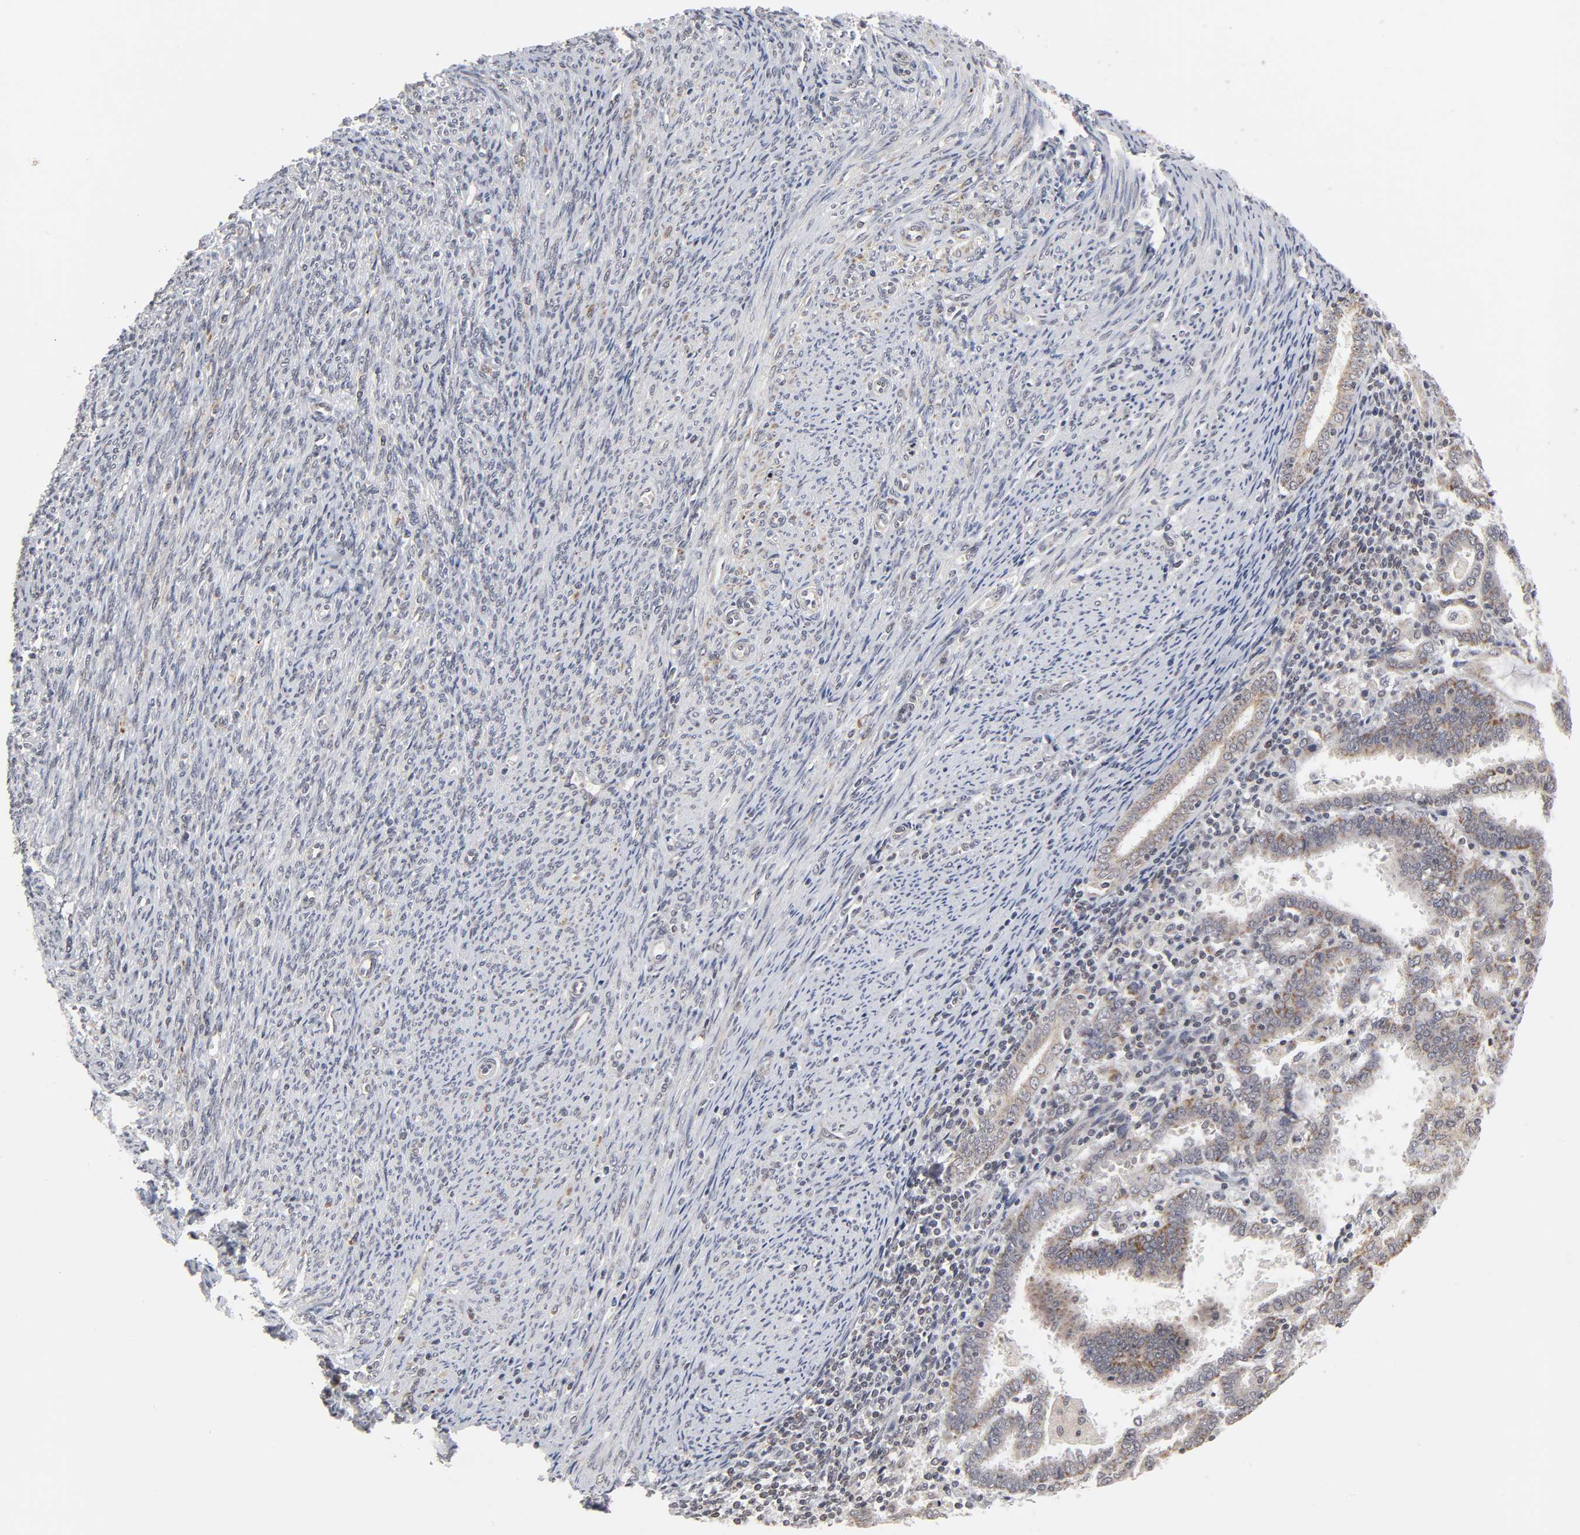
{"staining": {"intensity": "moderate", "quantity": ">75%", "location": "cytoplasmic/membranous"}, "tissue": "endometrial cancer", "cell_type": "Tumor cells", "image_type": "cancer", "snomed": [{"axis": "morphology", "description": "Adenocarcinoma, NOS"}, {"axis": "topography", "description": "Uterus"}], "caption": "Immunohistochemical staining of endometrial adenocarcinoma displays medium levels of moderate cytoplasmic/membranous staining in about >75% of tumor cells.", "gene": "AUH", "patient": {"sex": "female", "age": 83}}